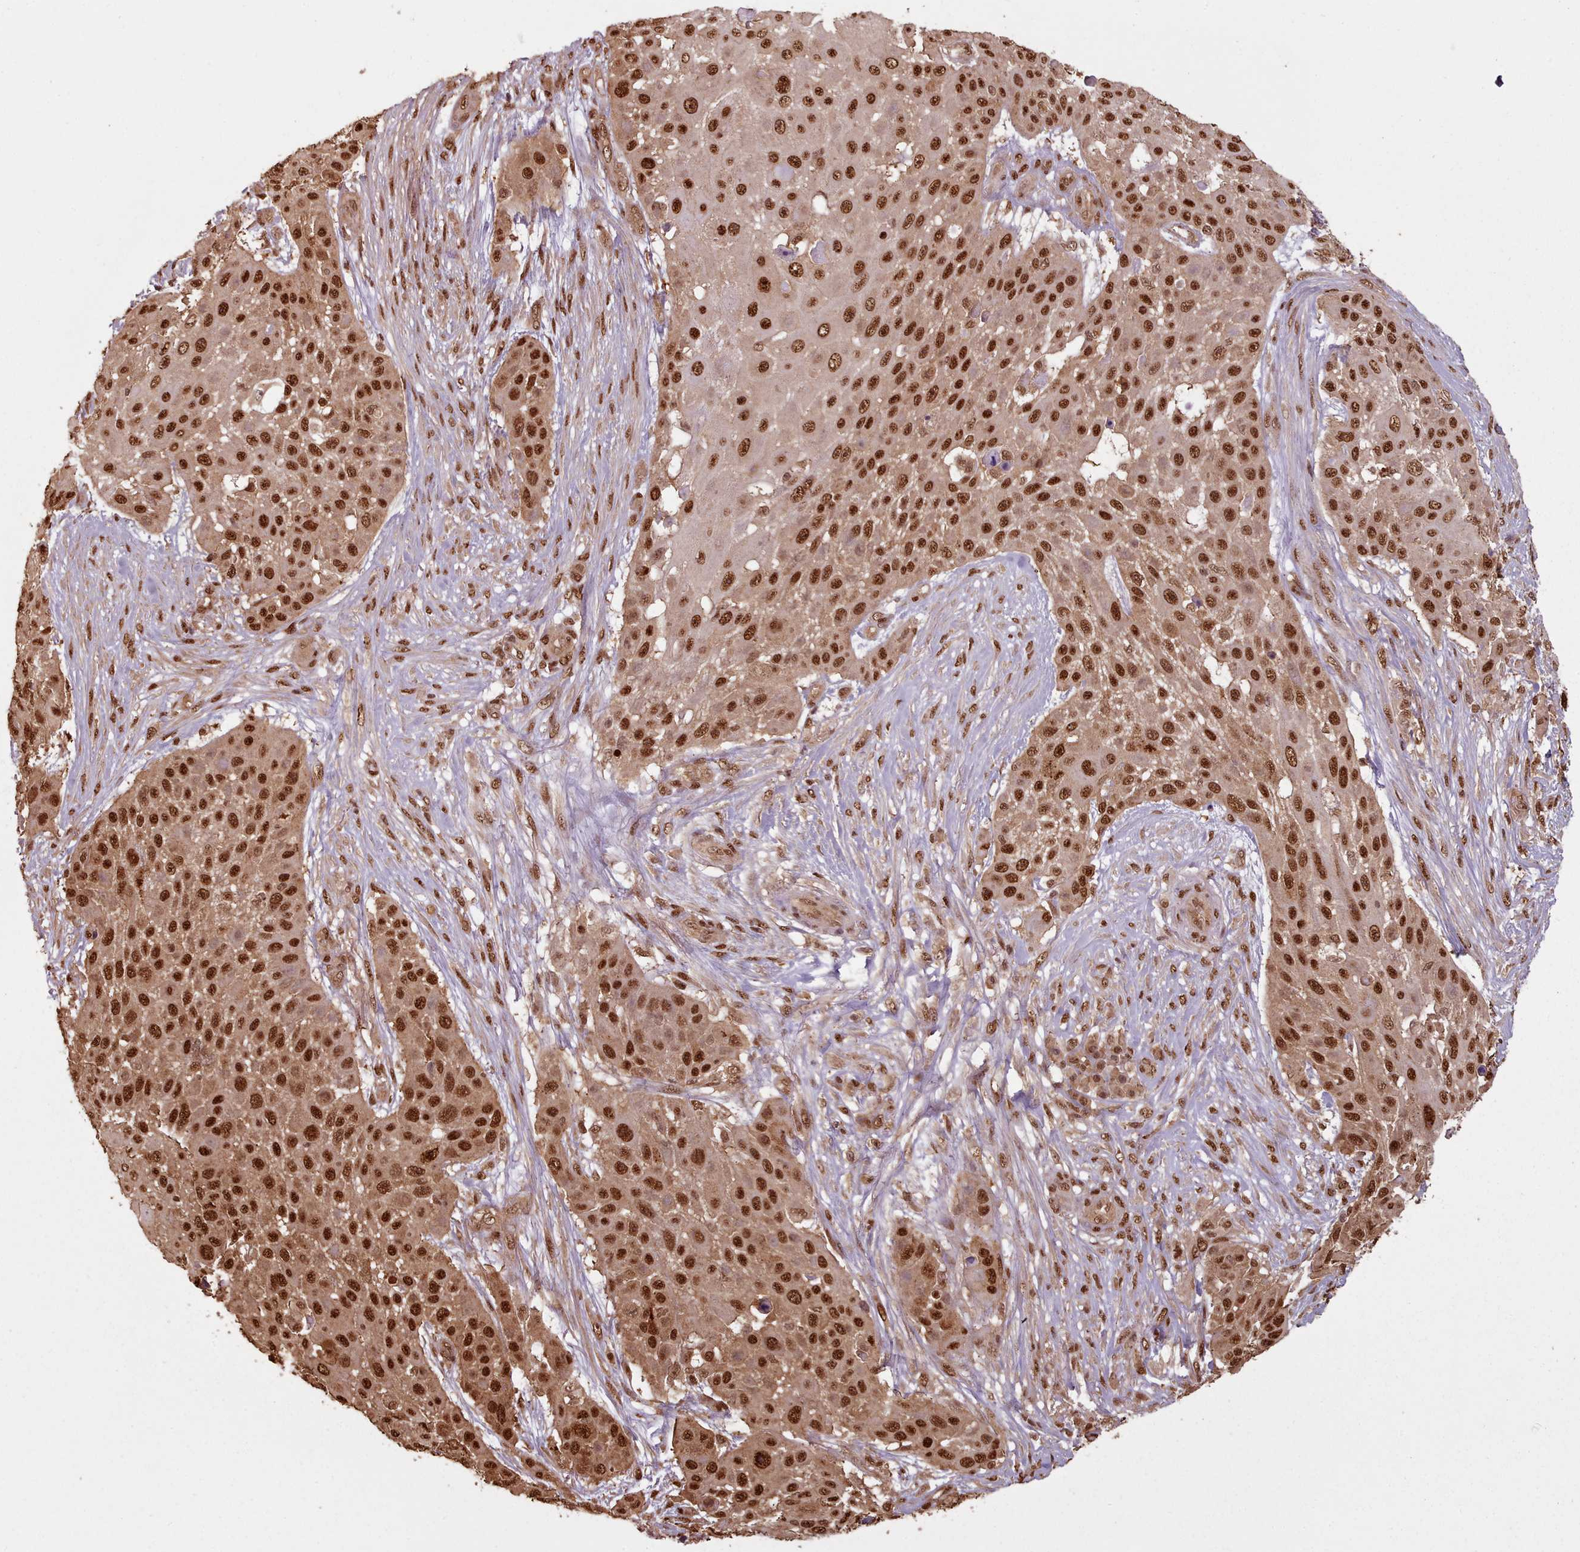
{"staining": {"intensity": "strong", "quantity": ">75%", "location": "nuclear"}, "tissue": "skin cancer", "cell_type": "Tumor cells", "image_type": "cancer", "snomed": [{"axis": "morphology", "description": "Squamous cell carcinoma, NOS"}, {"axis": "topography", "description": "Skin"}], "caption": "High-magnification brightfield microscopy of skin cancer (squamous cell carcinoma) stained with DAB (brown) and counterstained with hematoxylin (blue). tumor cells exhibit strong nuclear positivity is present in about>75% of cells. (IHC, brightfield microscopy, high magnification).", "gene": "RPS27A", "patient": {"sex": "female", "age": 86}}